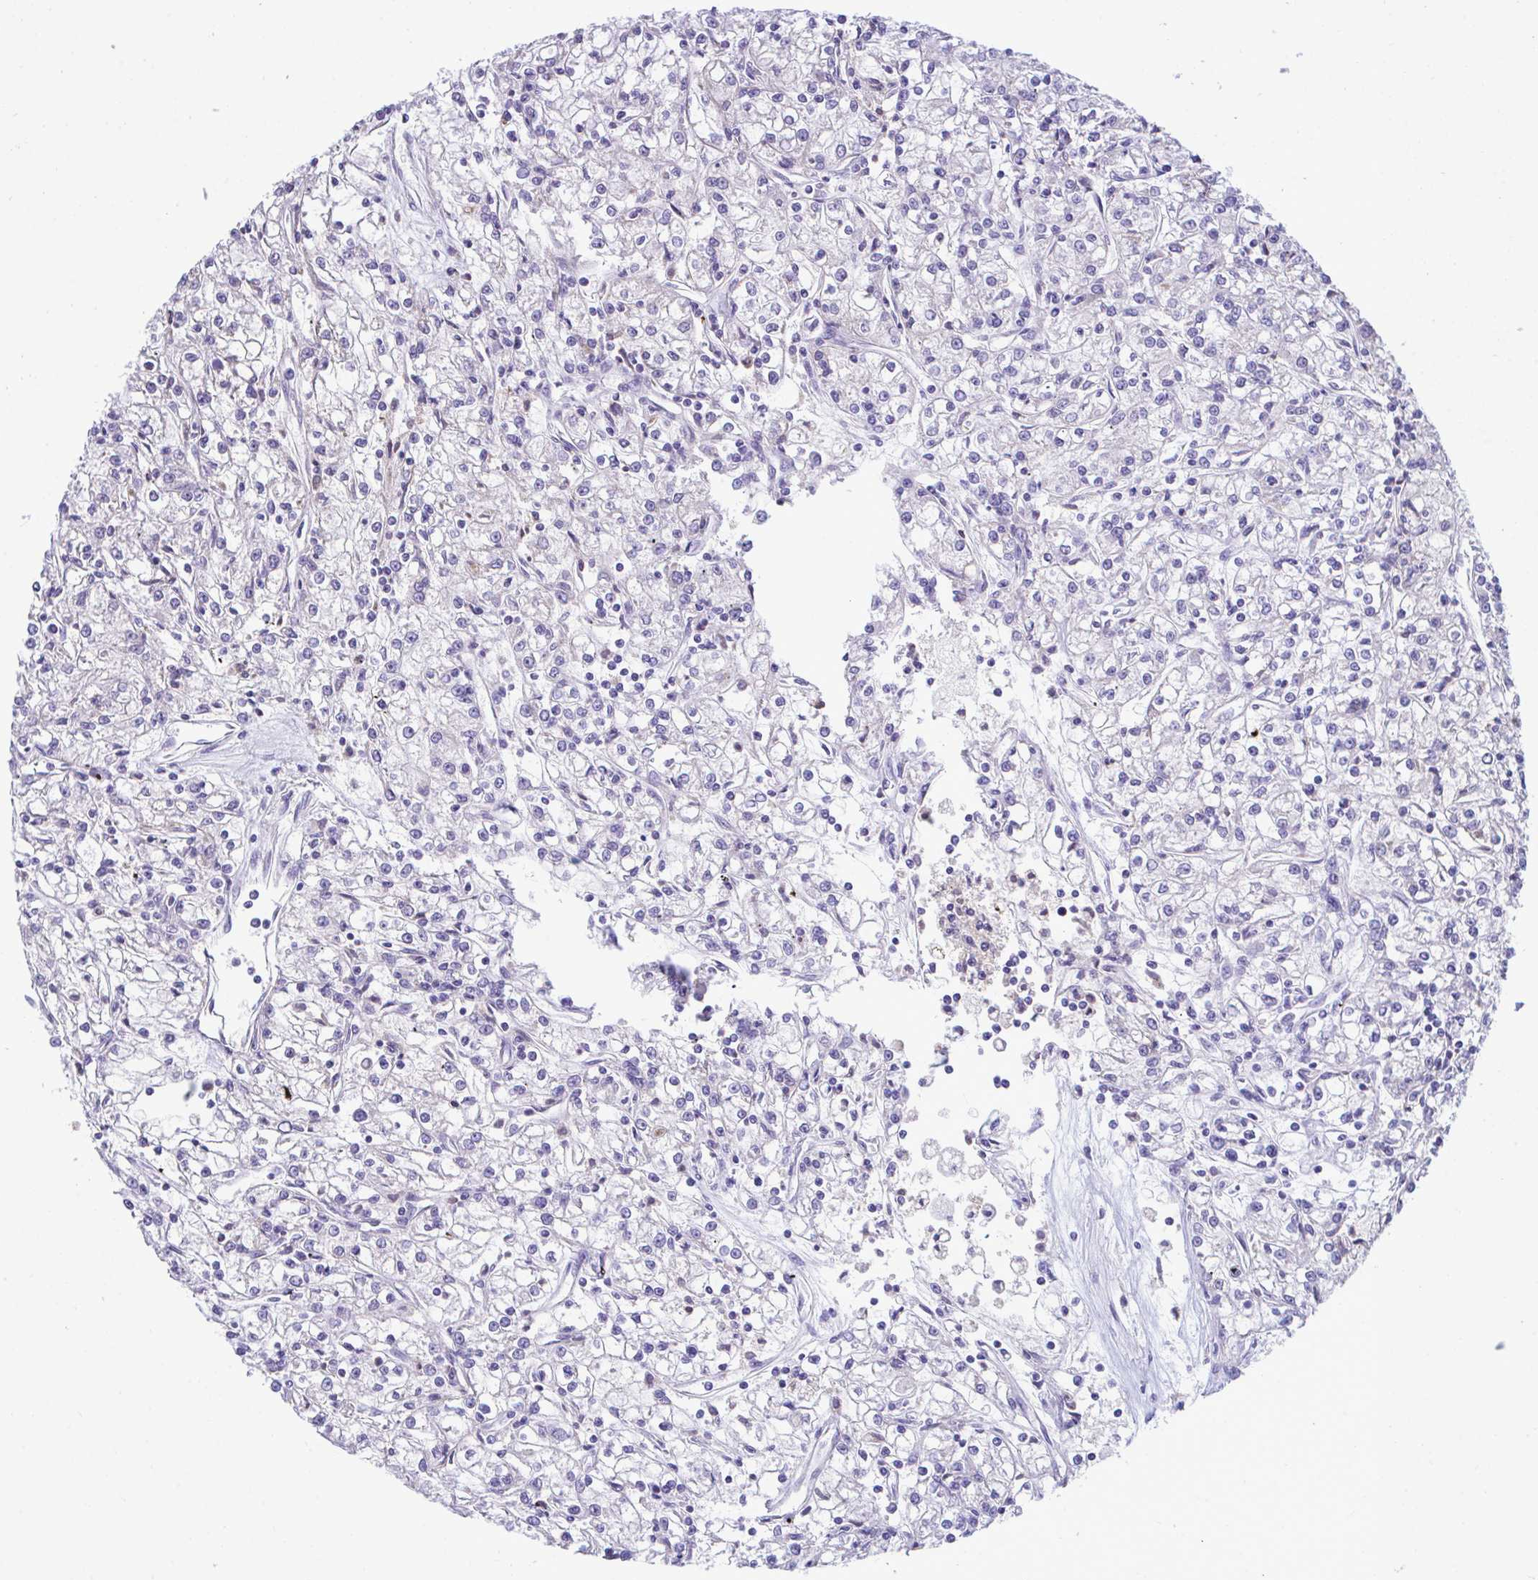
{"staining": {"intensity": "negative", "quantity": "none", "location": "none"}, "tissue": "renal cancer", "cell_type": "Tumor cells", "image_type": "cancer", "snomed": [{"axis": "morphology", "description": "Adenocarcinoma, NOS"}, {"axis": "topography", "description": "Kidney"}], "caption": "This micrograph is of renal cancer stained with immunohistochemistry (IHC) to label a protein in brown with the nuclei are counter-stained blue. There is no staining in tumor cells.", "gene": "PIGK", "patient": {"sex": "female", "age": 59}}